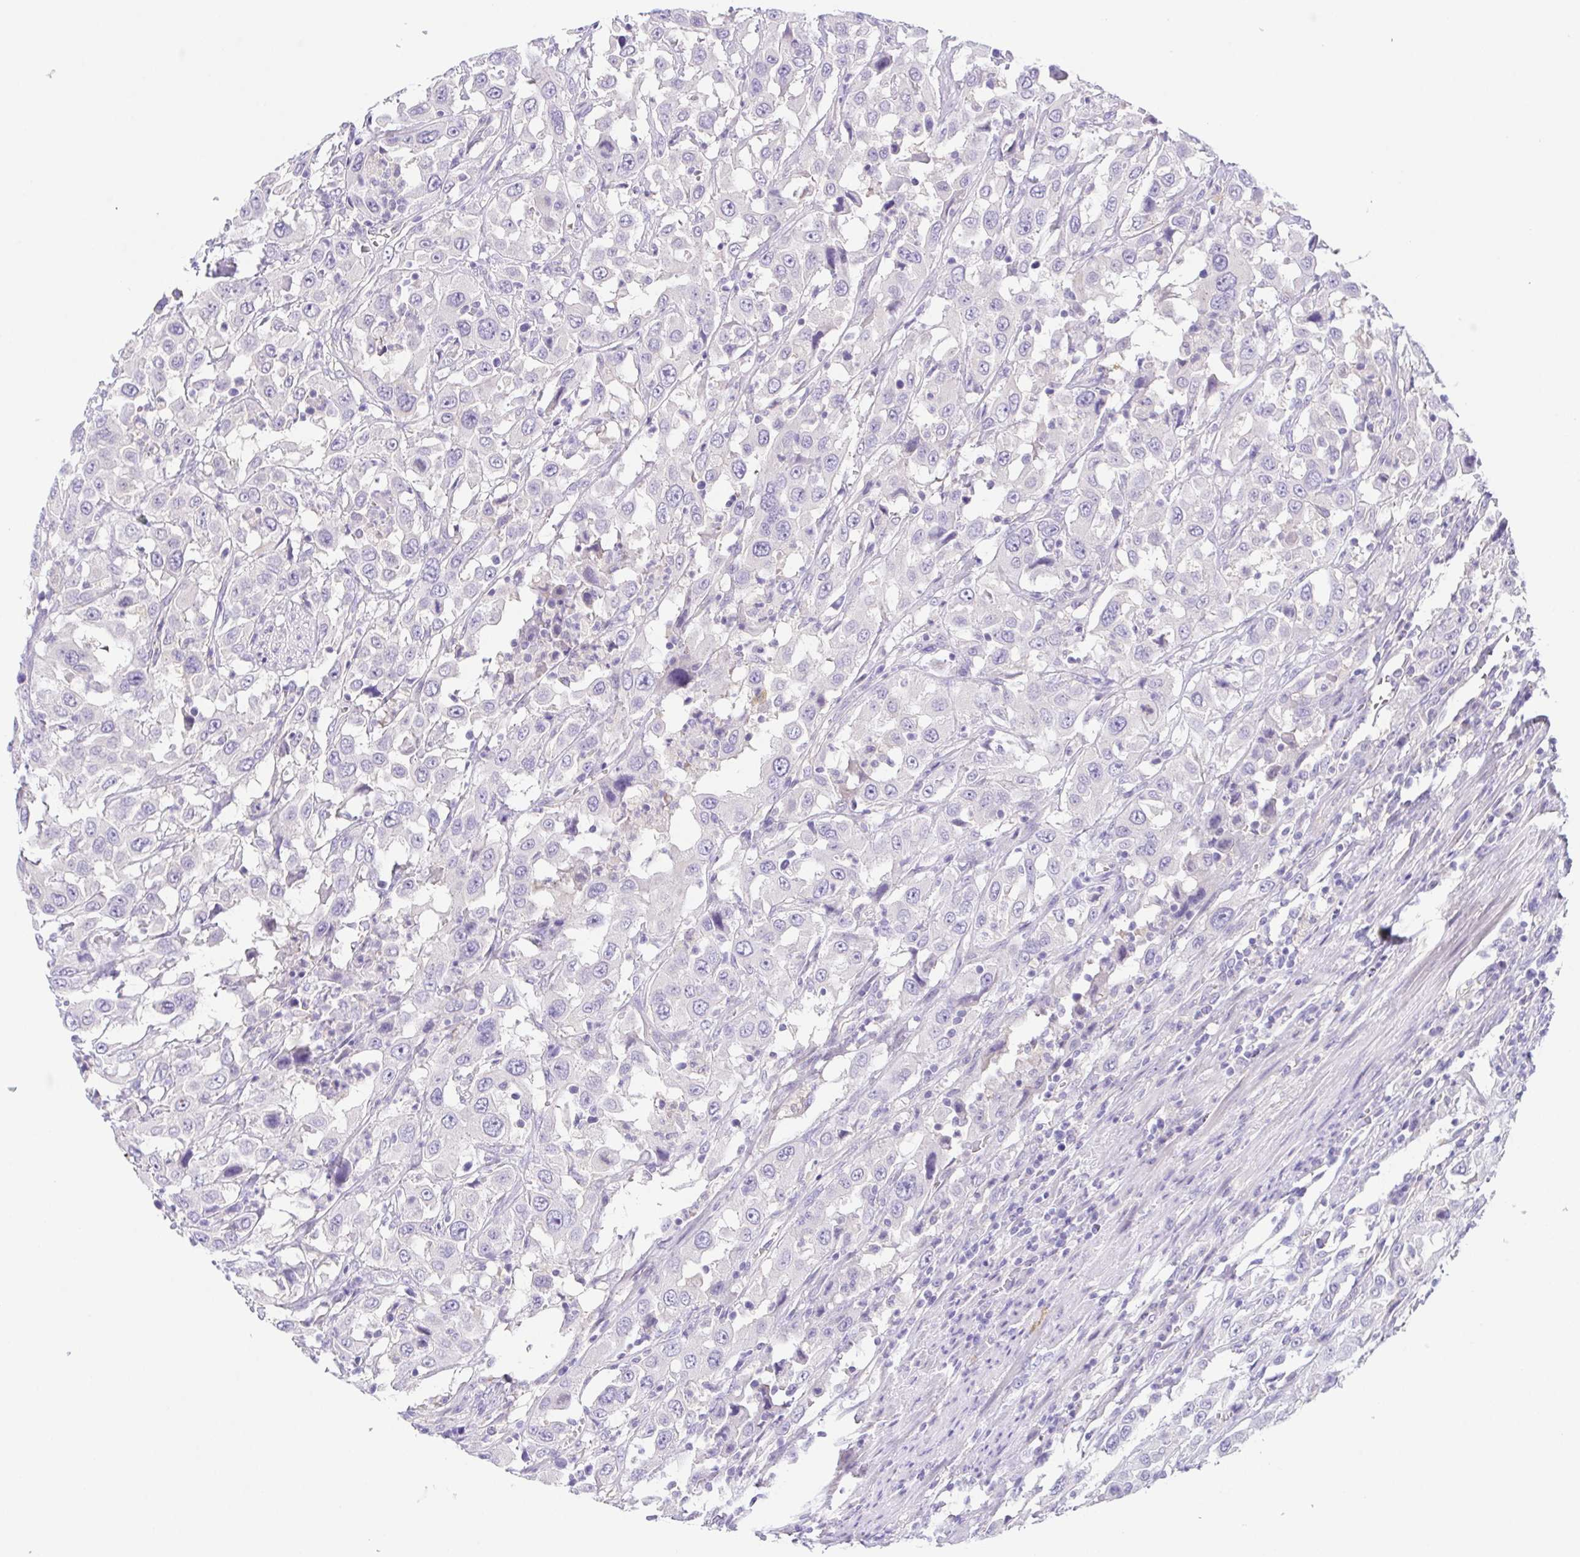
{"staining": {"intensity": "negative", "quantity": "none", "location": "none"}, "tissue": "urothelial cancer", "cell_type": "Tumor cells", "image_type": "cancer", "snomed": [{"axis": "morphology", "description": "Urothelial carcinoma, High grade"}, {"axis": "topography", "description": "Urinary bladder"}], "caption": "Protein analysis of urothelial cancer displays no significant positivity in tumor cells. The staining is performed using DAB (3,3'-diaminobenzidine) brown chromogen with nuclei counter-stained in using hematoxylin.", "gene": "KRTDAP", "patient": {"sex": "male", "age": 61}}